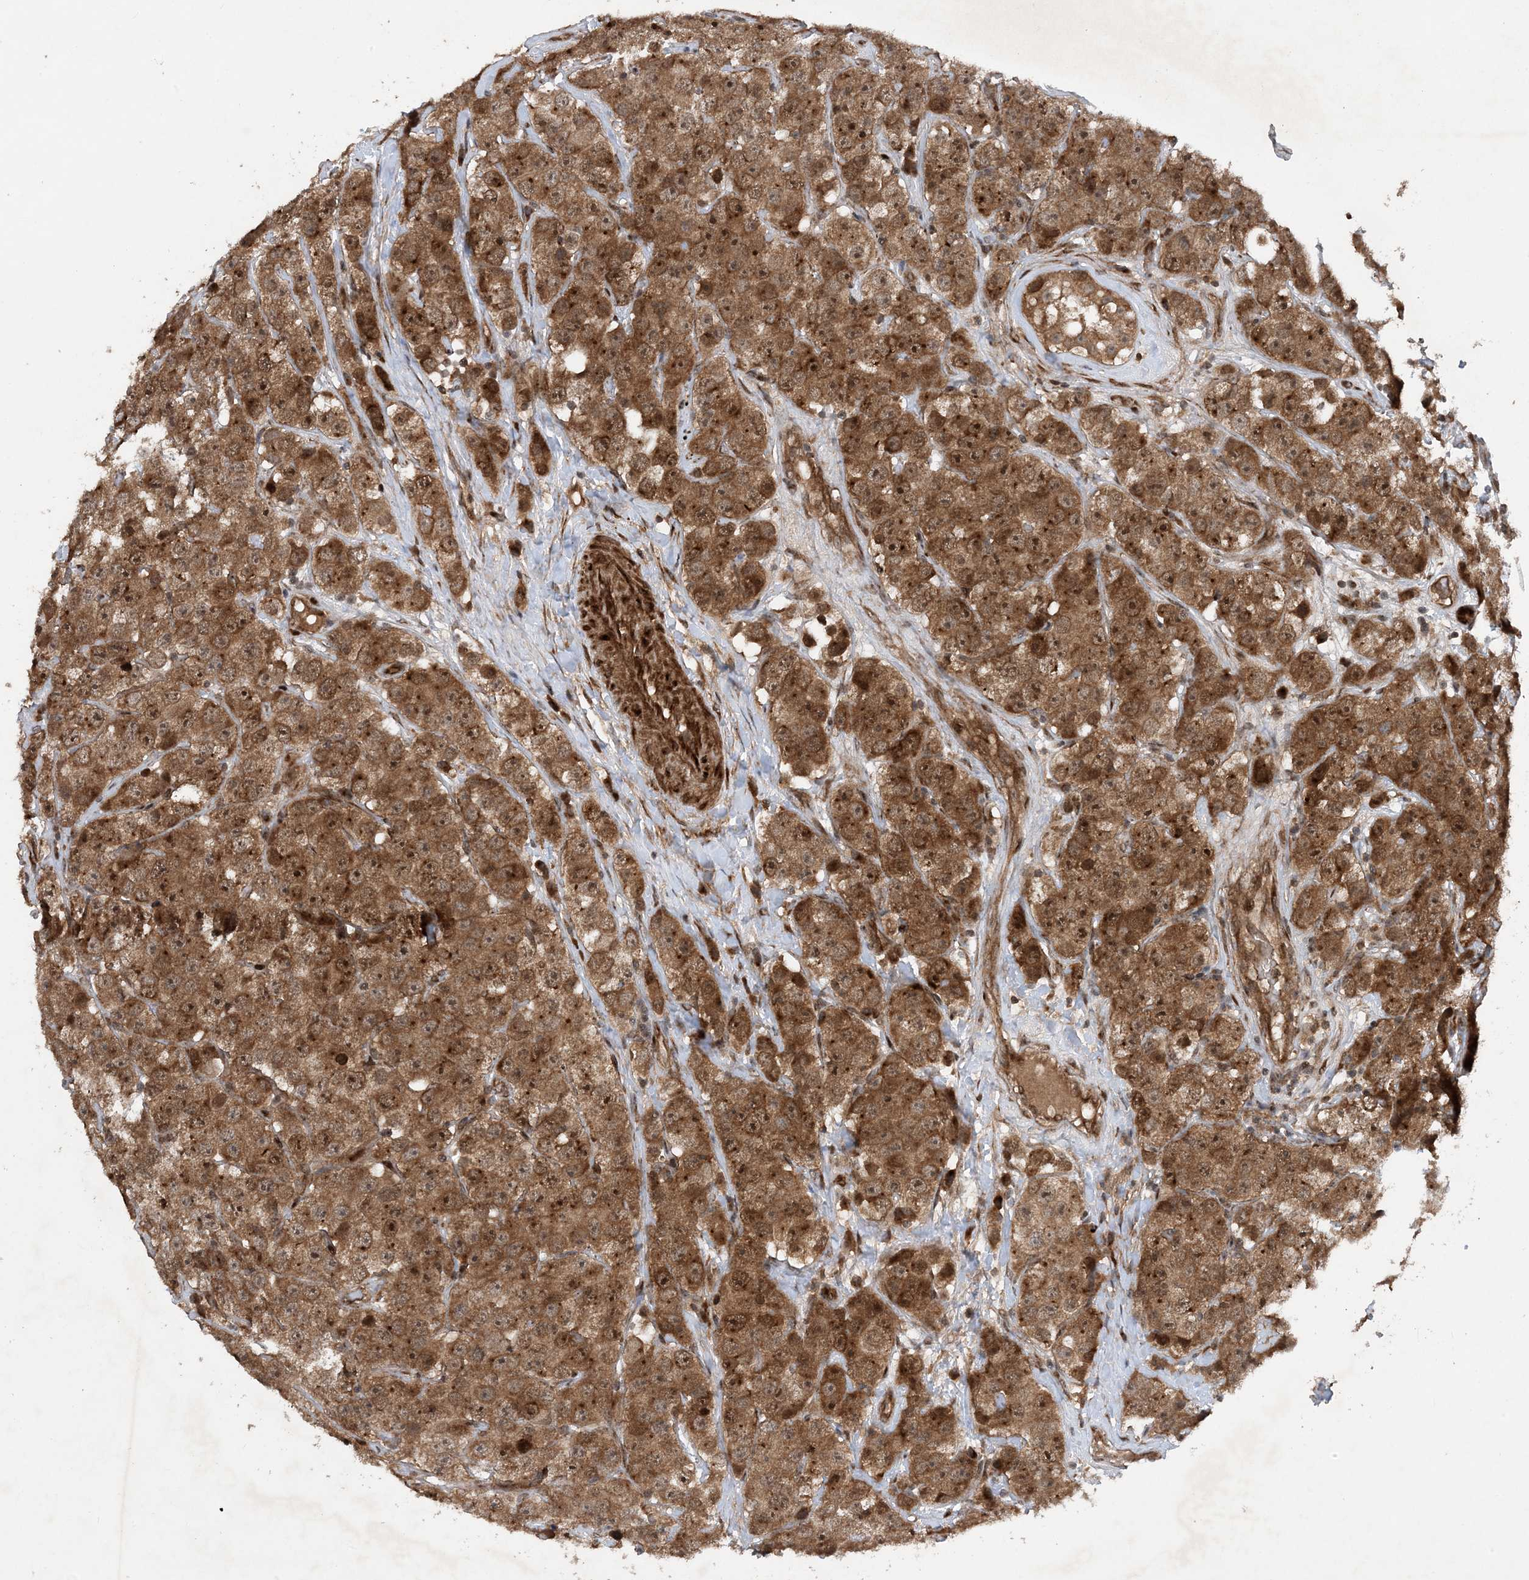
{"staining": {"intensity": "moderate", "quantity": ">75%", "location": "cytoplasmic/membranous,nuclear"}, "tissue": "testis cancer", "cell_type": "Tumor cells", "image_type": "cancer", "snomed": [{"axis": "morphology", "description": "Seminoma, NOS"}, {"axis": "topography", "description": "Testis"}], "caption": "Protein expression analysis of human seminoma (testis) reveals moderate cytoplasmic/membranous and nuclear expression in approximately >75% of tumor cells.", "gene": "HEMK1", "patient": {"sex": "male", "age": 28}}